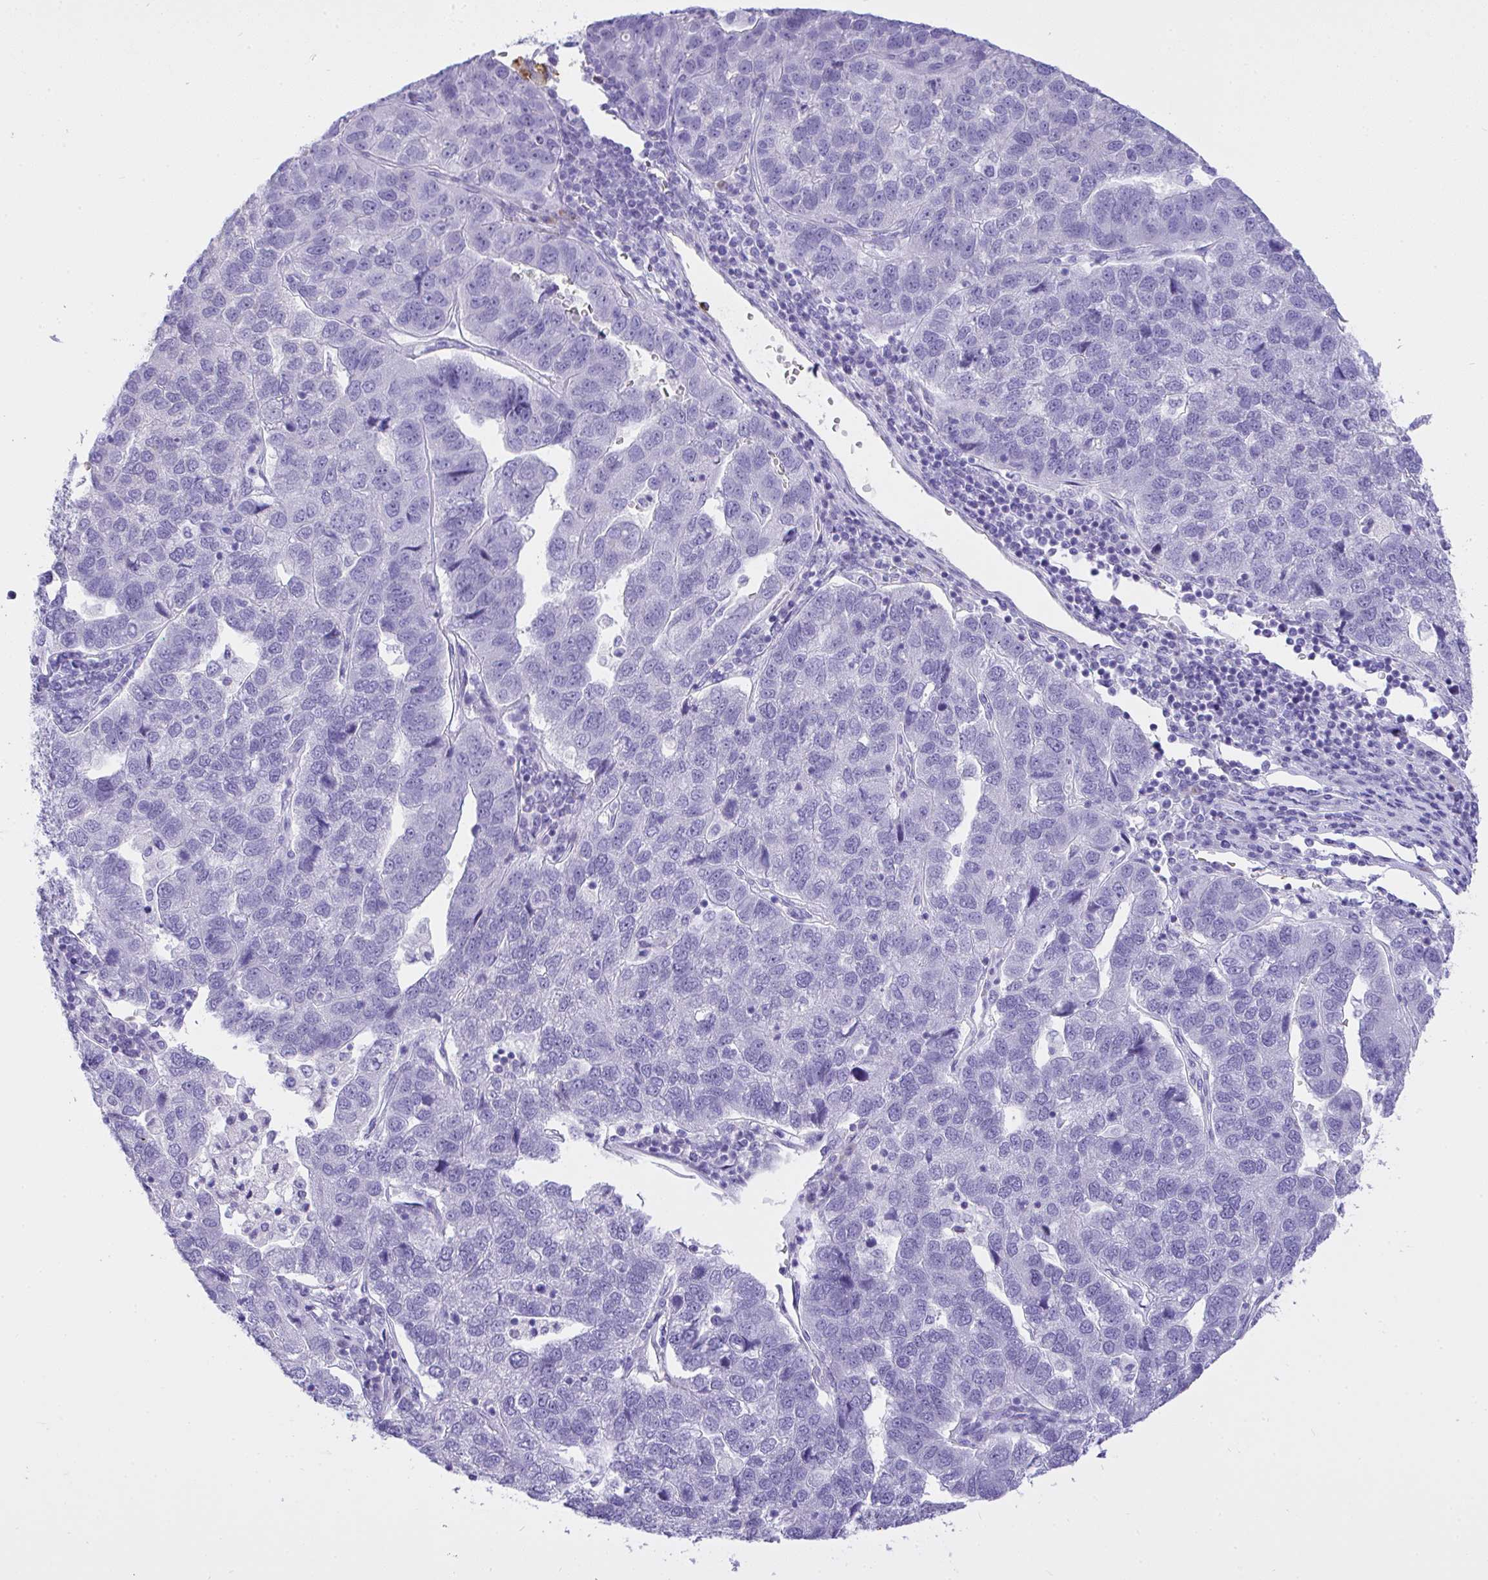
{"staining": {"intensity": "negative", "quantity": "none", "location": "none"}, "tissue": "pancreatic cancer", "cell_type": "Tumor cells", "image_type": "cancer", "snomed": [{"axis": "morphology", "description": "Adenocarcinoma, NOS"}, {"axis": "topography", "description": "Pancreas"}], "caption": "Photomicrograph shows no significant protein staining in tumor cells of adenocarcinoma (pancreatic). (DAB (3,3'-diaminobenzidine) immunohistochemistry (IHC) visualized using brightfield microscopy, high magnification).", "gene": "AKR1D1", "patient": {"sex": "female", "age": 61}}